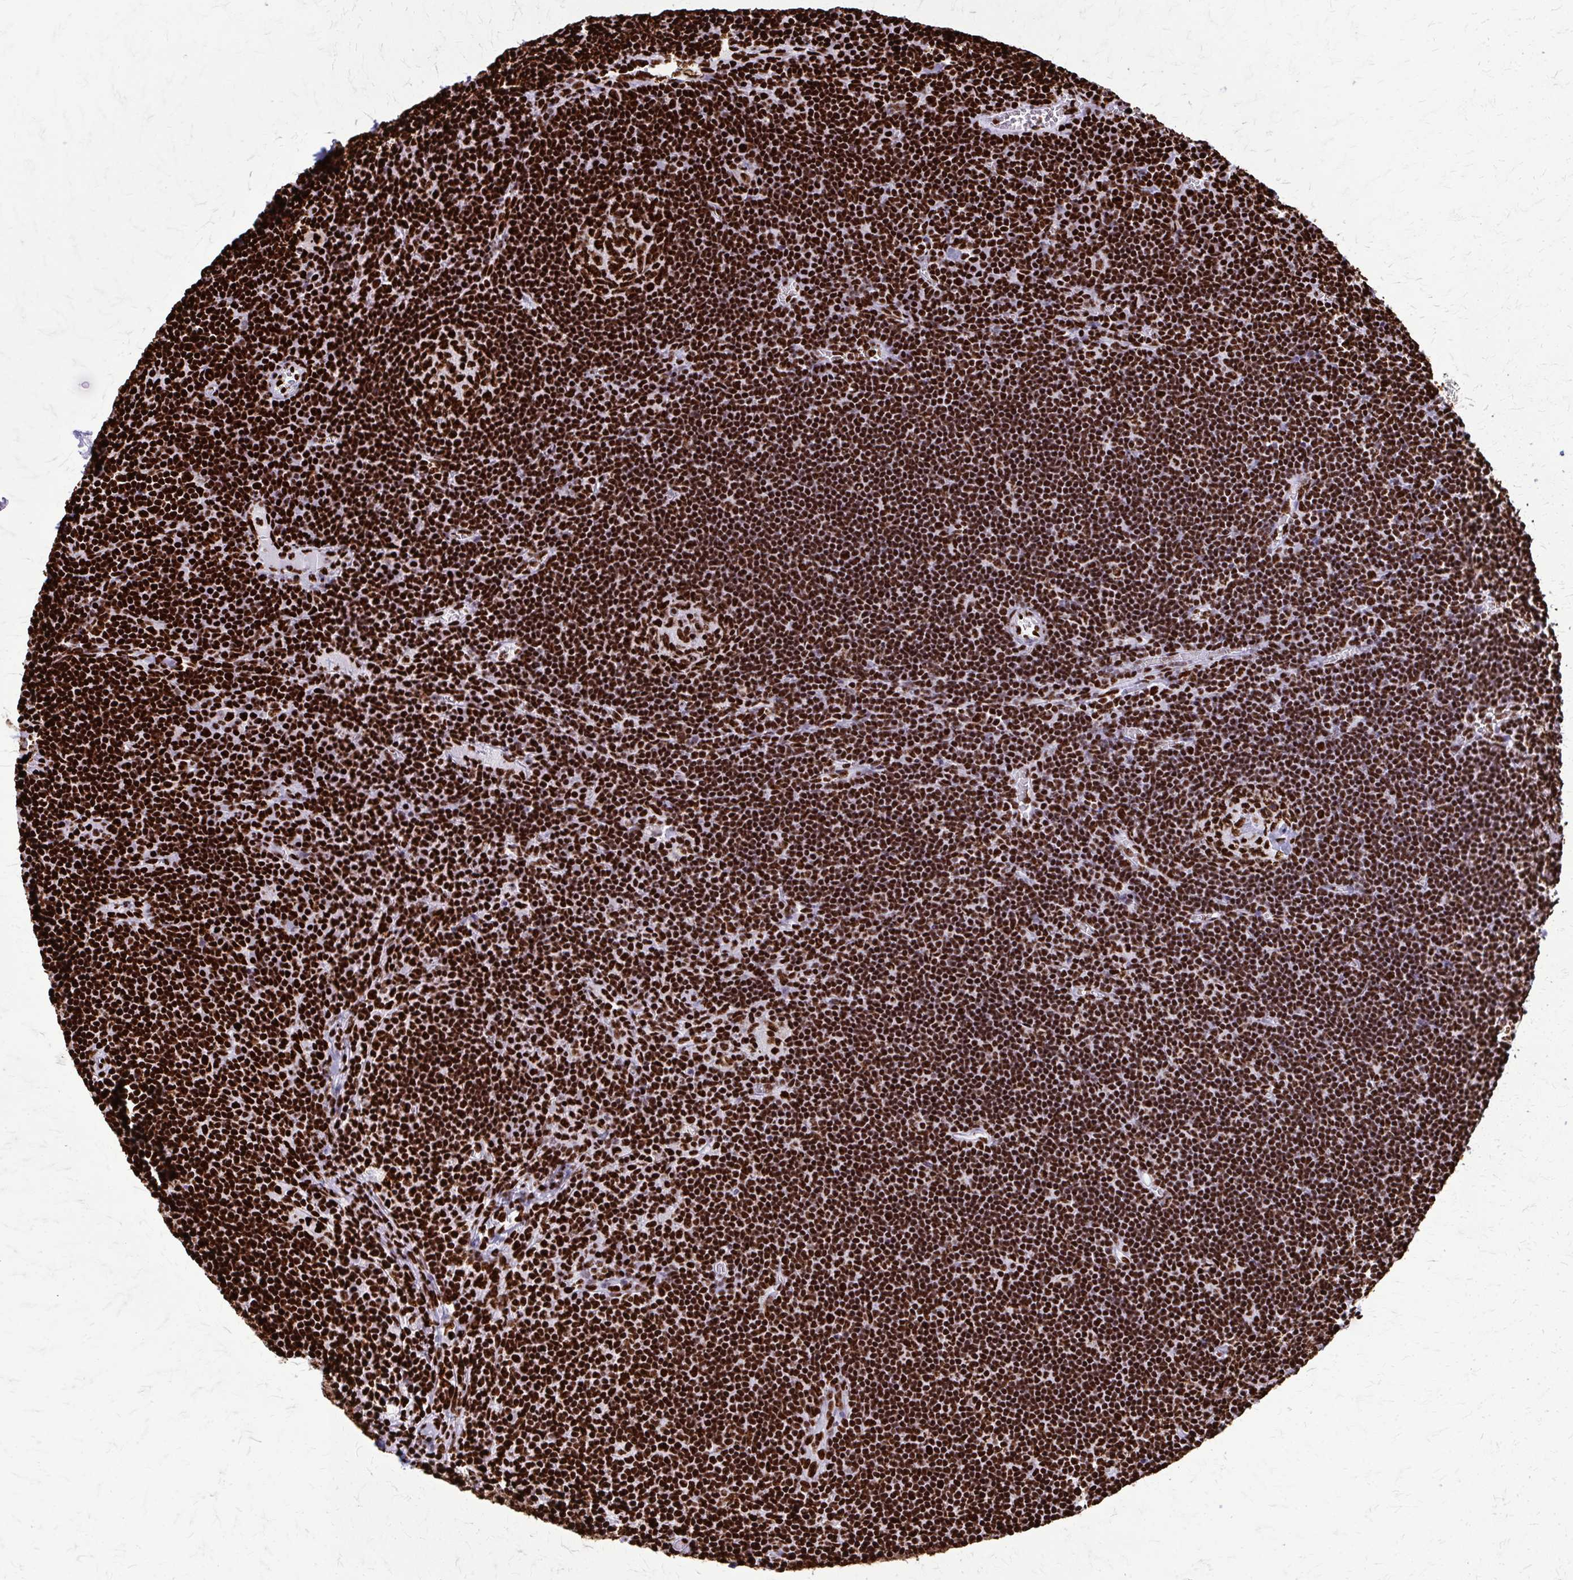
{"staining": {"intensity": "strong", "quantity": ">75%", "location": "nuclear"}, "tissue": "lymph node", "cell_type": "Germinal center cells", "image_type": "normal", "snomed": [{"axis": "morphology", "description": "Normal tissue, NOS"}, {"axis": "topography", "description": "Lymph node"}], "caption": "Germinal center cells reveal high levels of strong nuclear expression in approximately >75% of cells in benign human lymph node.", "gene": "SFPQ", "patient": {"sex": "male", "age": 67}}